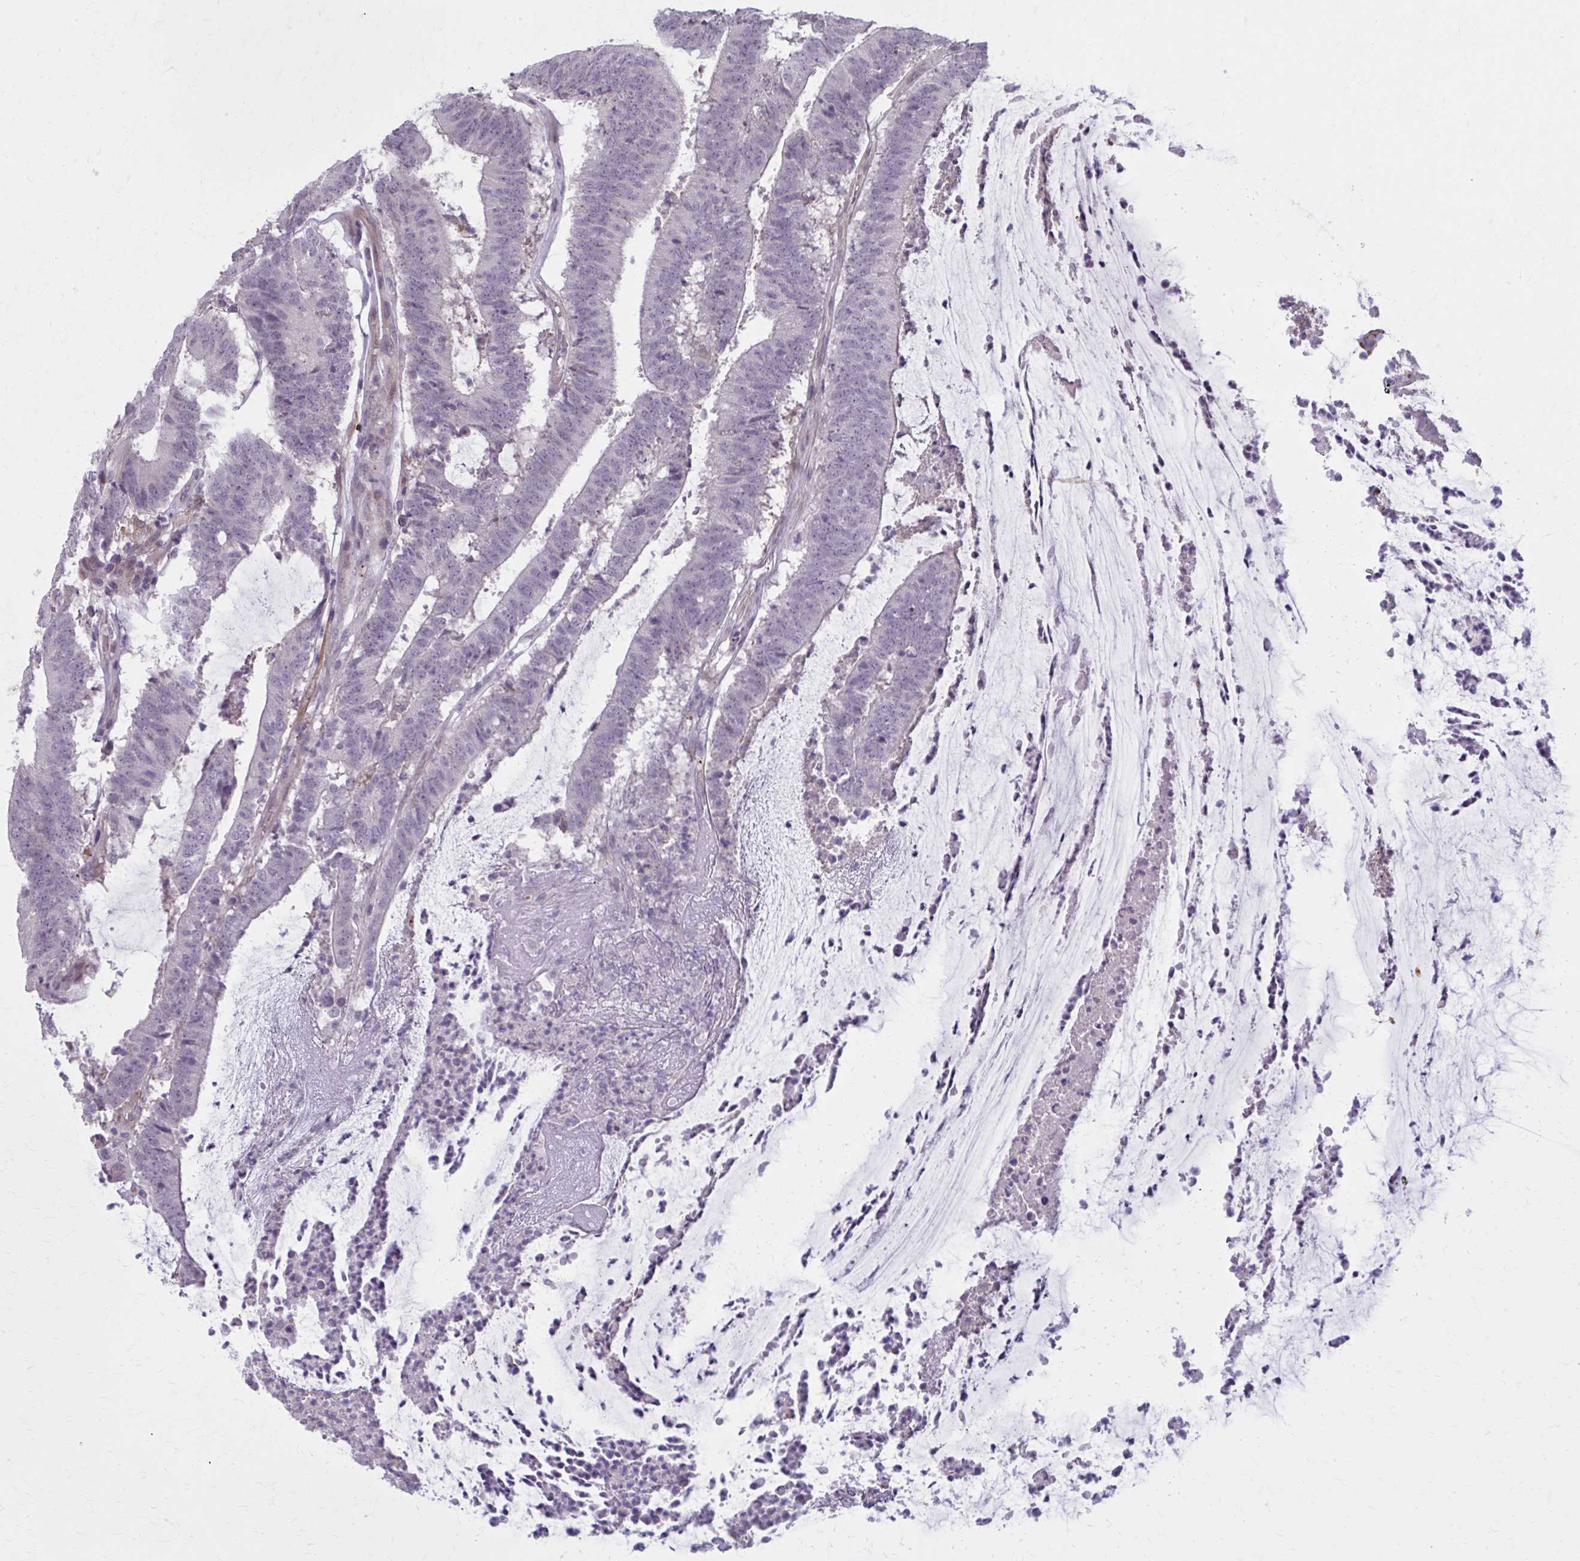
{"staining": {"intensity": "negative", "quantity": "none", "location": "none"}, "tissue": "colorectal cancer", "cell_type": "Tumor cells", "image_type": "cancer", "snomed": [{"axis": "morphology", "description": "Adenocarcinoma, NOS"}, {"axis": "topography", "description": "Colon"}], "caption": "Image shows no protein staining in tumor cells of colorectal cancer (adenocarcinoma) tissue. Brightfield microscopy of immunohistochemistry (IHC) stained with DAB (3,3'-diaminobenzidine) (brown) and hematoxylin (blue), captured at high magnification.", "gene": "NUMBL", "patient": {"sex": "female", "age": 43}}